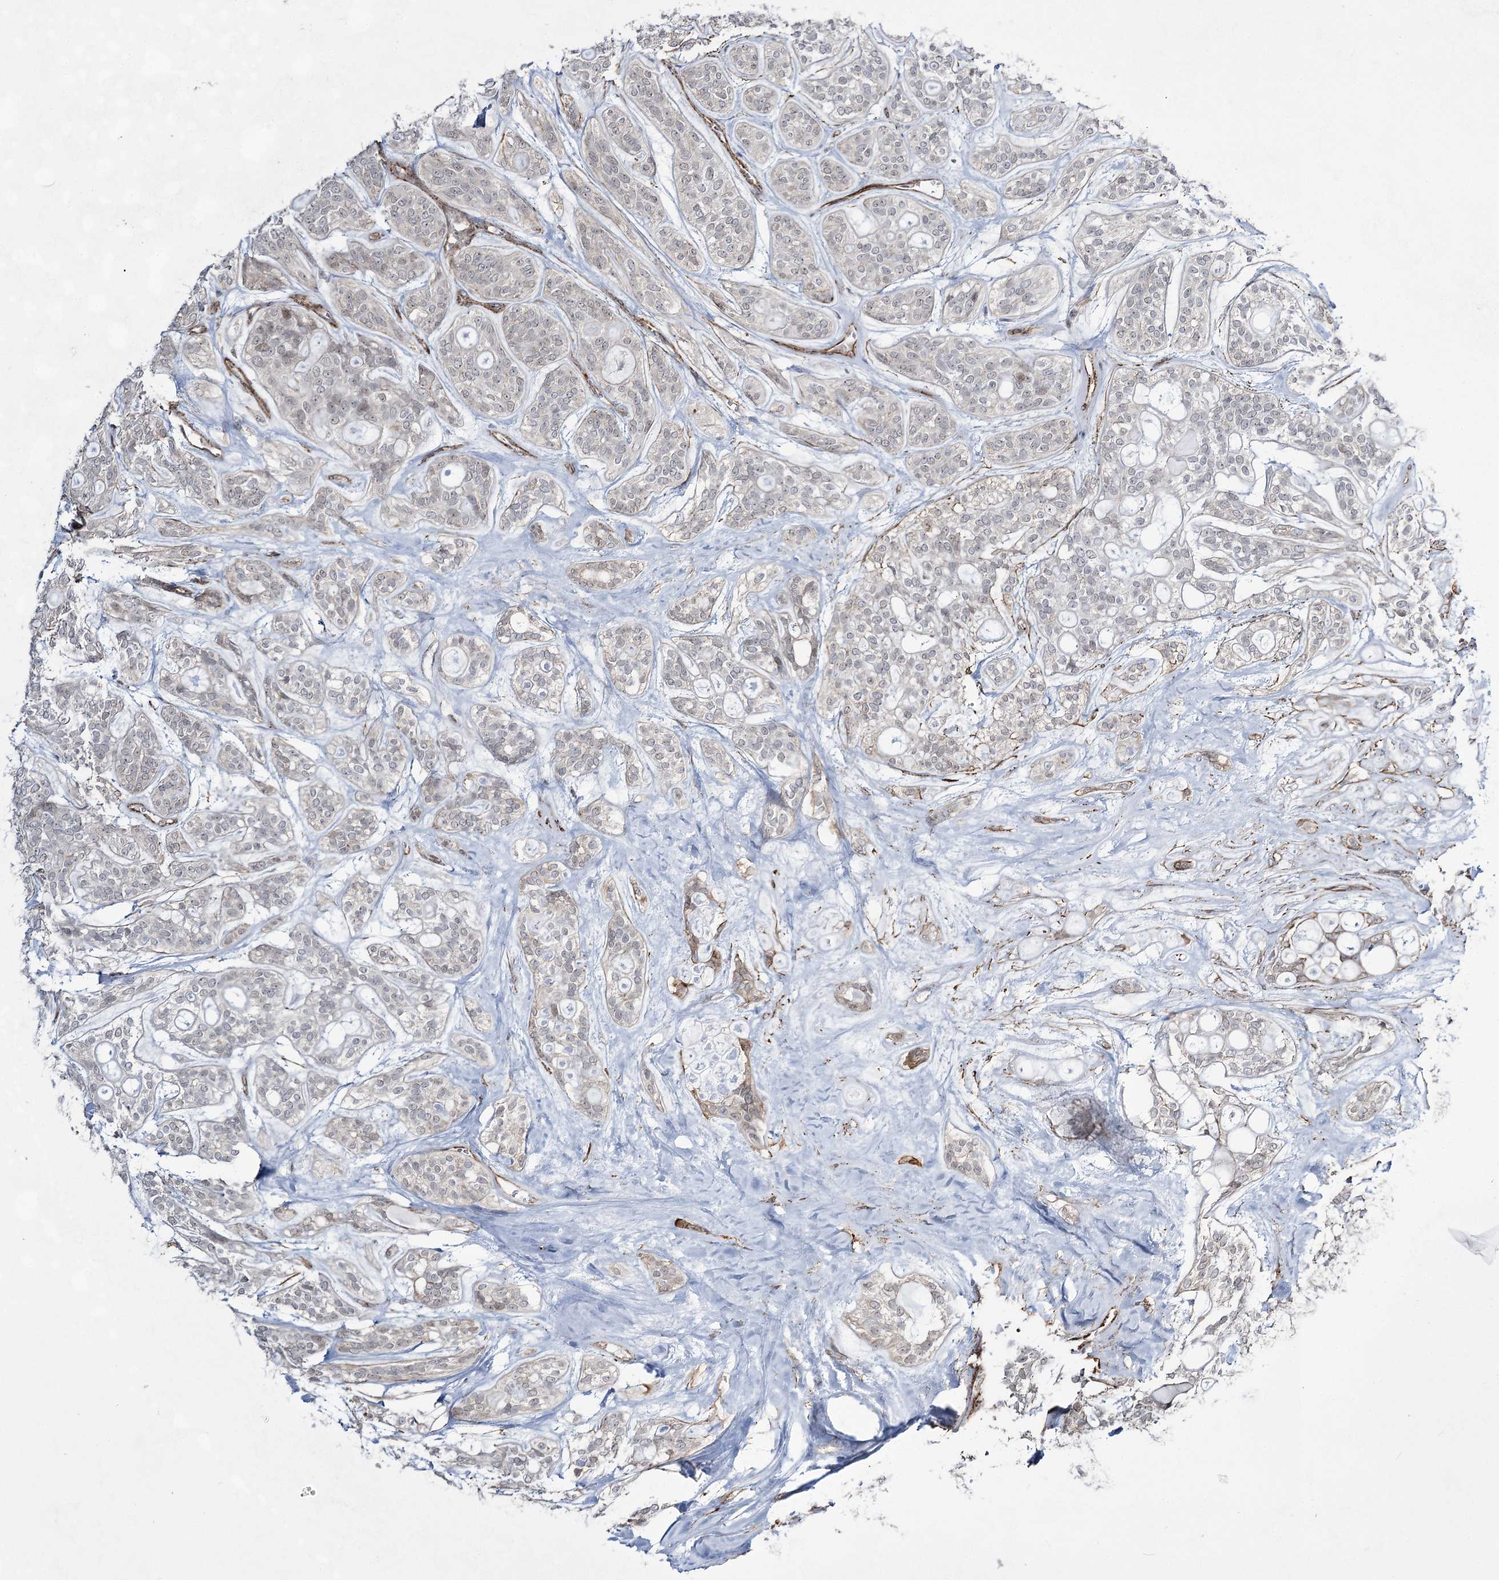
{"staining": {"intensity": "negative", "quantity": "none", "location": "none"}, "tissue": "head and neck cancer", "cell_type": "Tumor cells", "image_type": "cancer", "snomed": [{"axis": "morphology", "description": "Adenocarcinoma, NOS"}, {"axis": "topography", "description": "Head-Neck"}], "caption": "This is a image of immunohistochemistry staining of head and neck adenocarcinoma, which shows no staining in tumor cells. Brightfield microscopy of immunohistochemistry stained with DAB (3,3'-diaminobenzidine) (brown) and hematoxylin (blue), captured at high magnification.", "gene": "CWF19L1", "patient": {"sex": "male", "age": 66}}